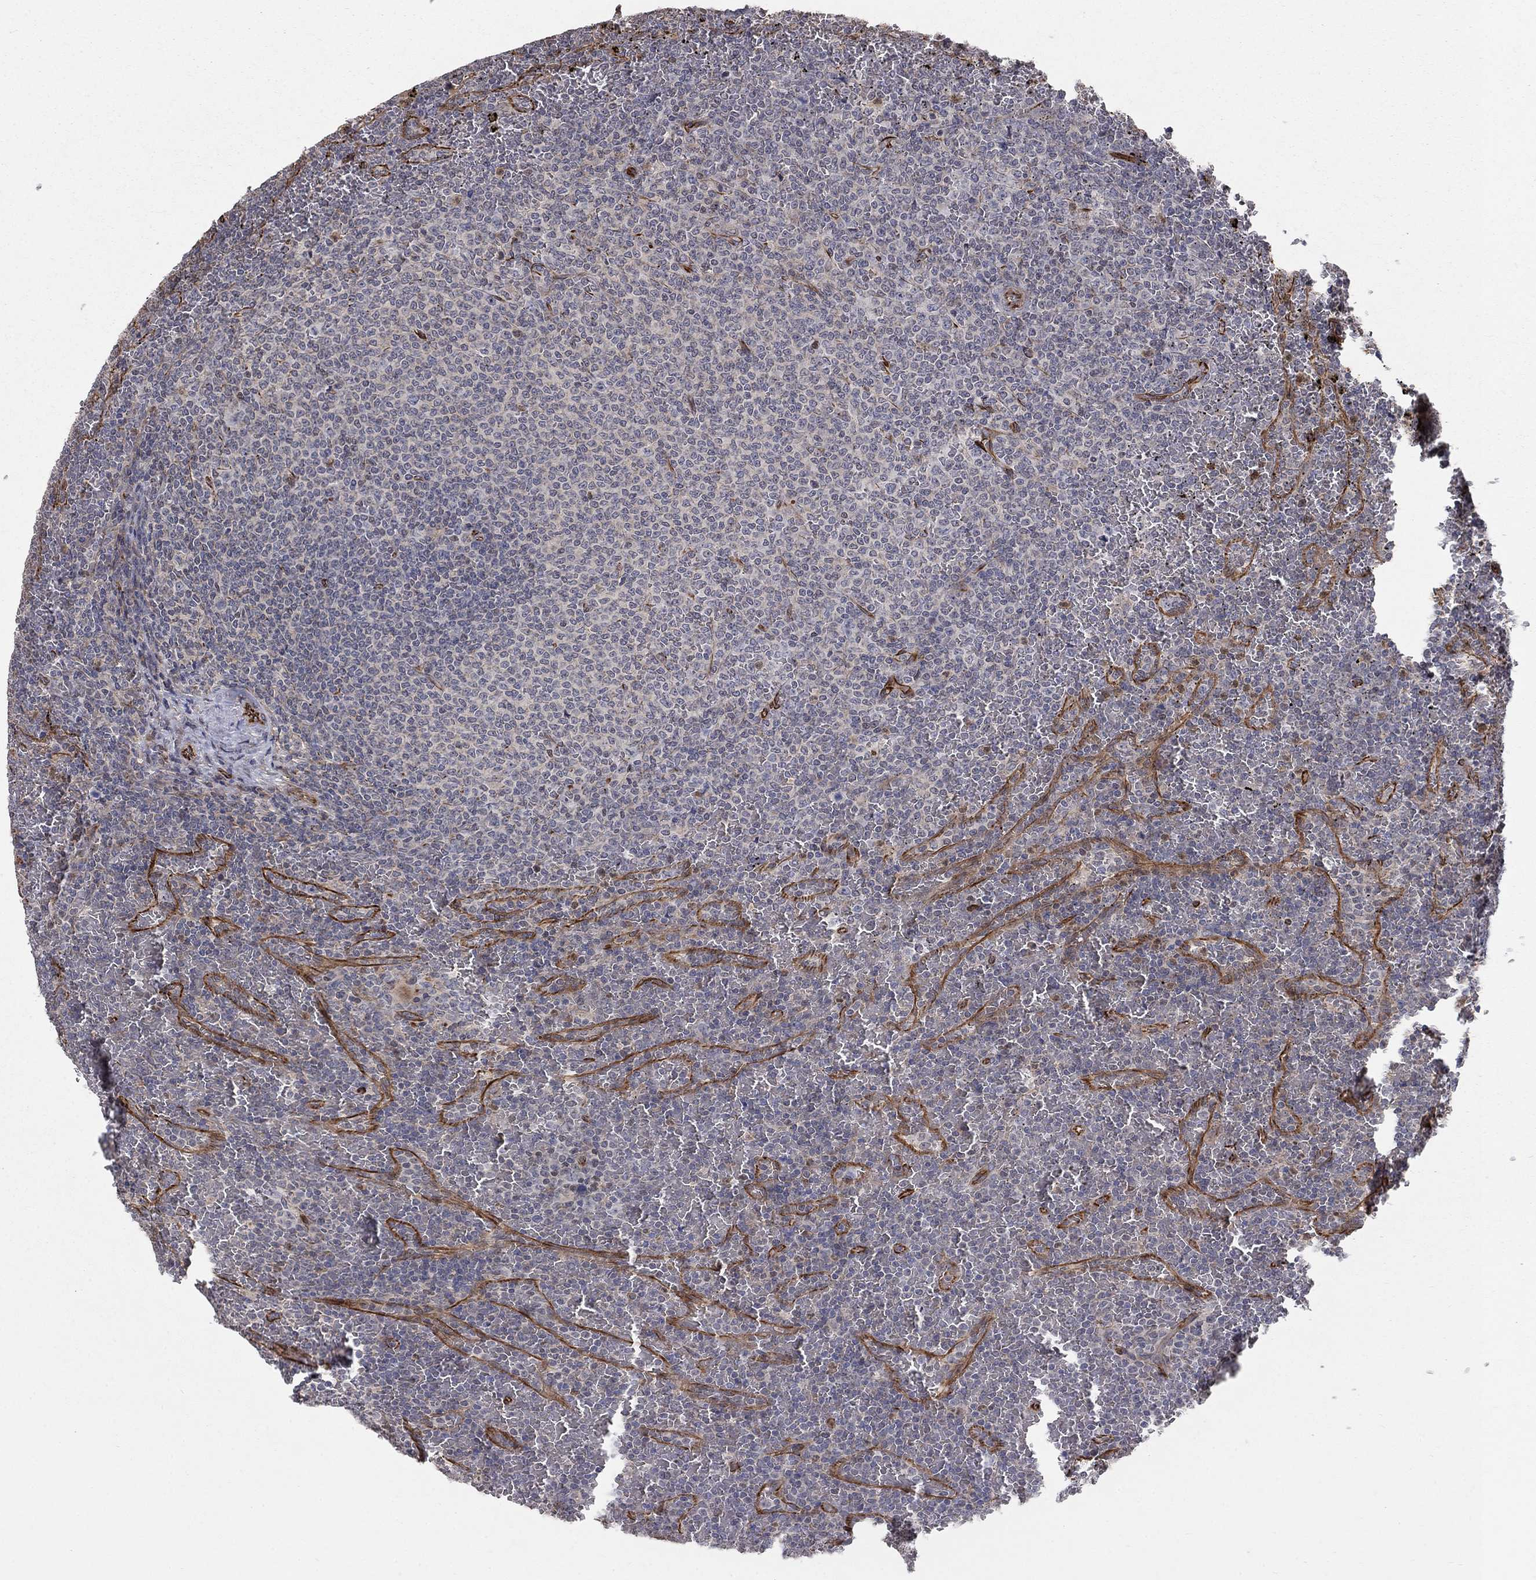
{"staining": {"intensity": "negative", "quantity": "none", "location": "none"}, "tissue": "lymphoma", "cell_type": "Tumor cells", "image_type": "cancer", "snomed": [{"axis": "morphology", "description": "Malignant lymphoma, non-Hodgkin's type, Low grade"}, {"axis": "topography", "description": "Spleen"}], "caption": "The histopathology image demonstrates no staining of tumor cells in lymphoma. (DAB (3,3'-diaminobenzidine) immunohistochemistry (IHC), high magnification).", "gene": "MSRA", "patient": {"sex": "female", "age": 77}}